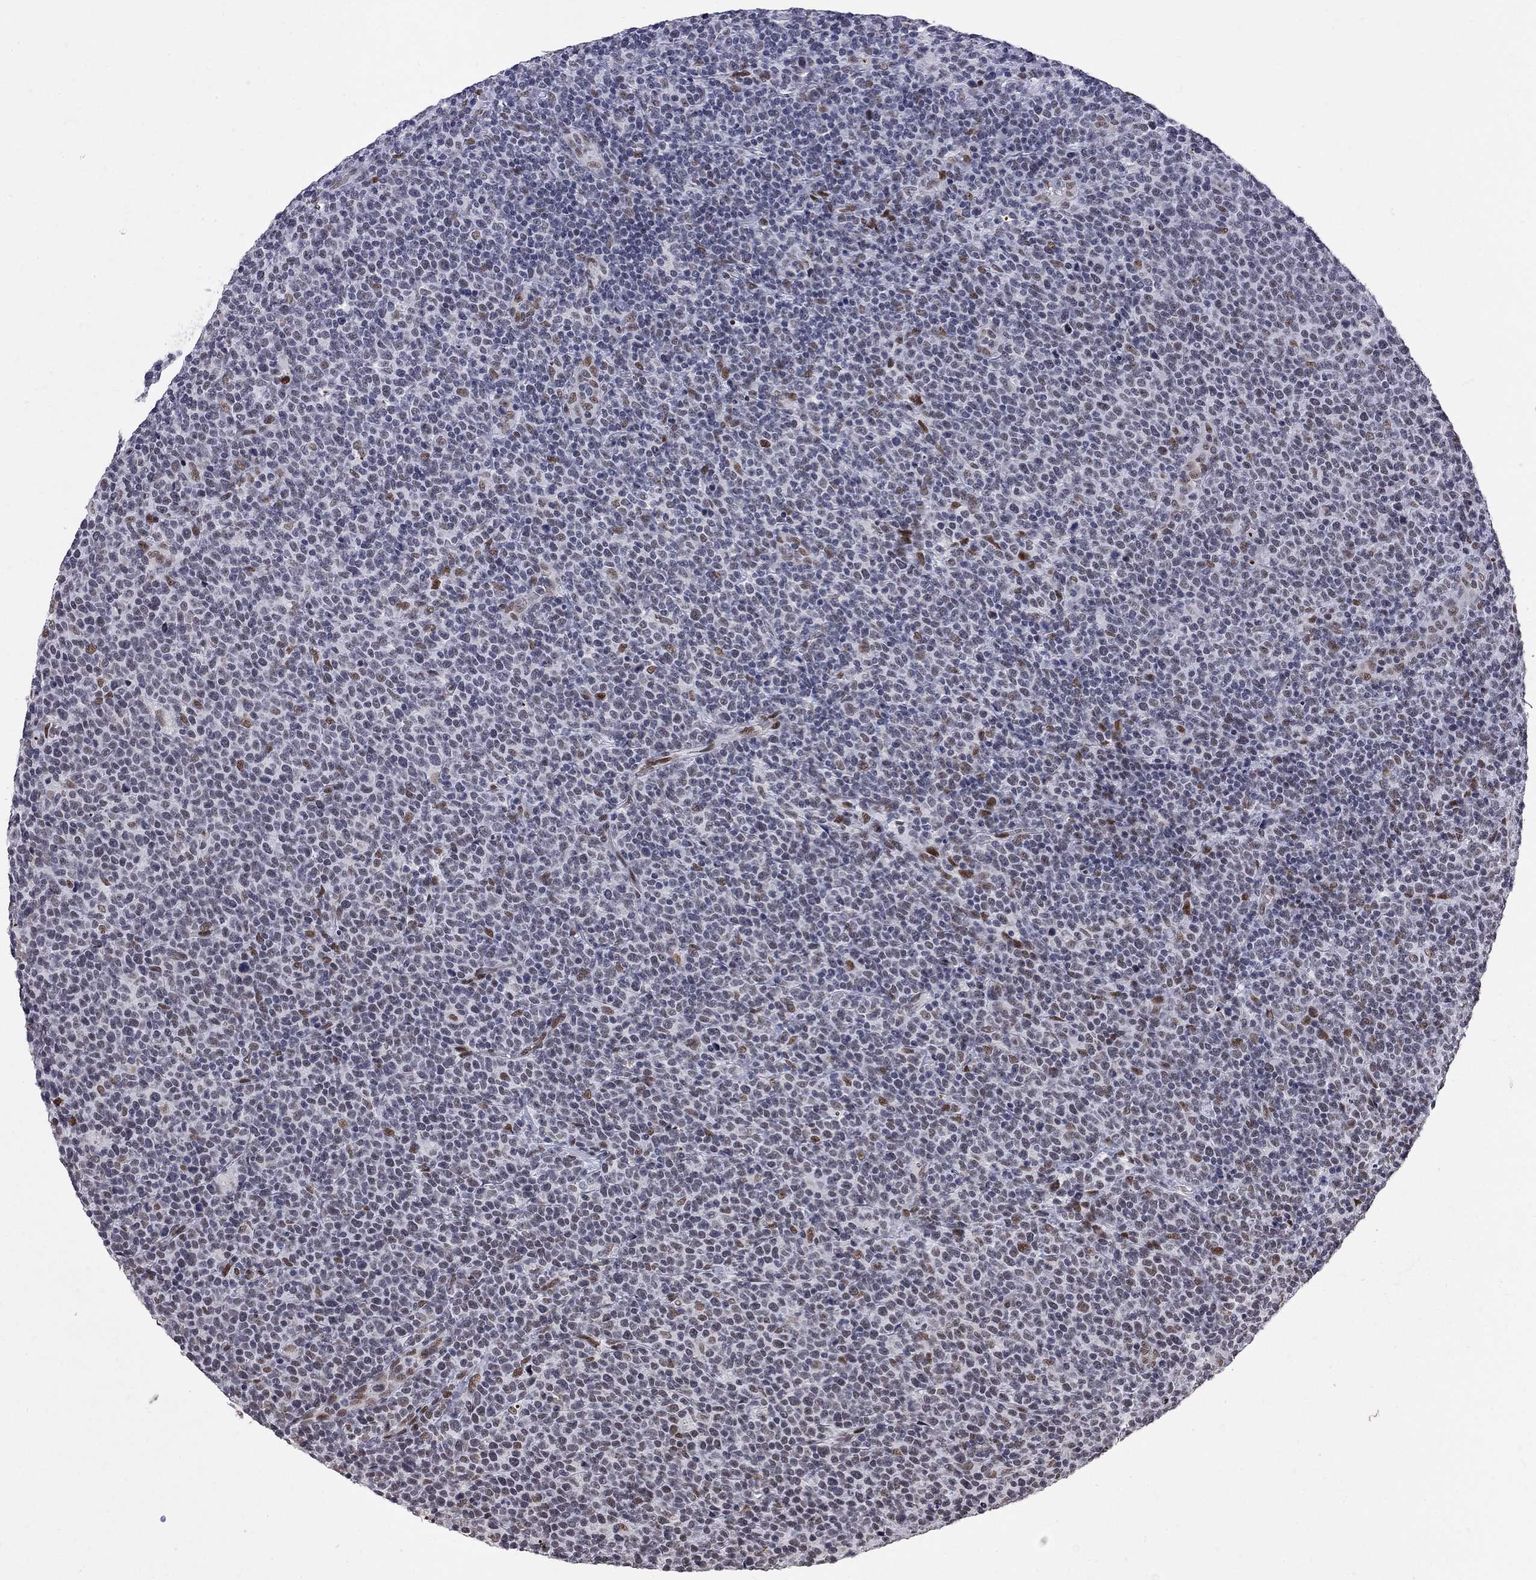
{"staining": {"intensity": "negative", "quantity": "none", "location": "none"}, "tissue": "lymphoma", "cell_type": "Tumor cells", "image_type": "cancer", "snomed": [{"axis": "morphology", "description": "Malignant lymphoma, non-Hodgkin's type, High grade"}, {"axis": "topography", "description": "Lymph node"}], "caption": "Immunohistochemical staining of human high-grade malignant lymphoma, non-Hodgkin's type exhibits no significant staining in tumor cells.", "gene": "ZBTB47", "patient": {"sex": "male", "age": 61}}